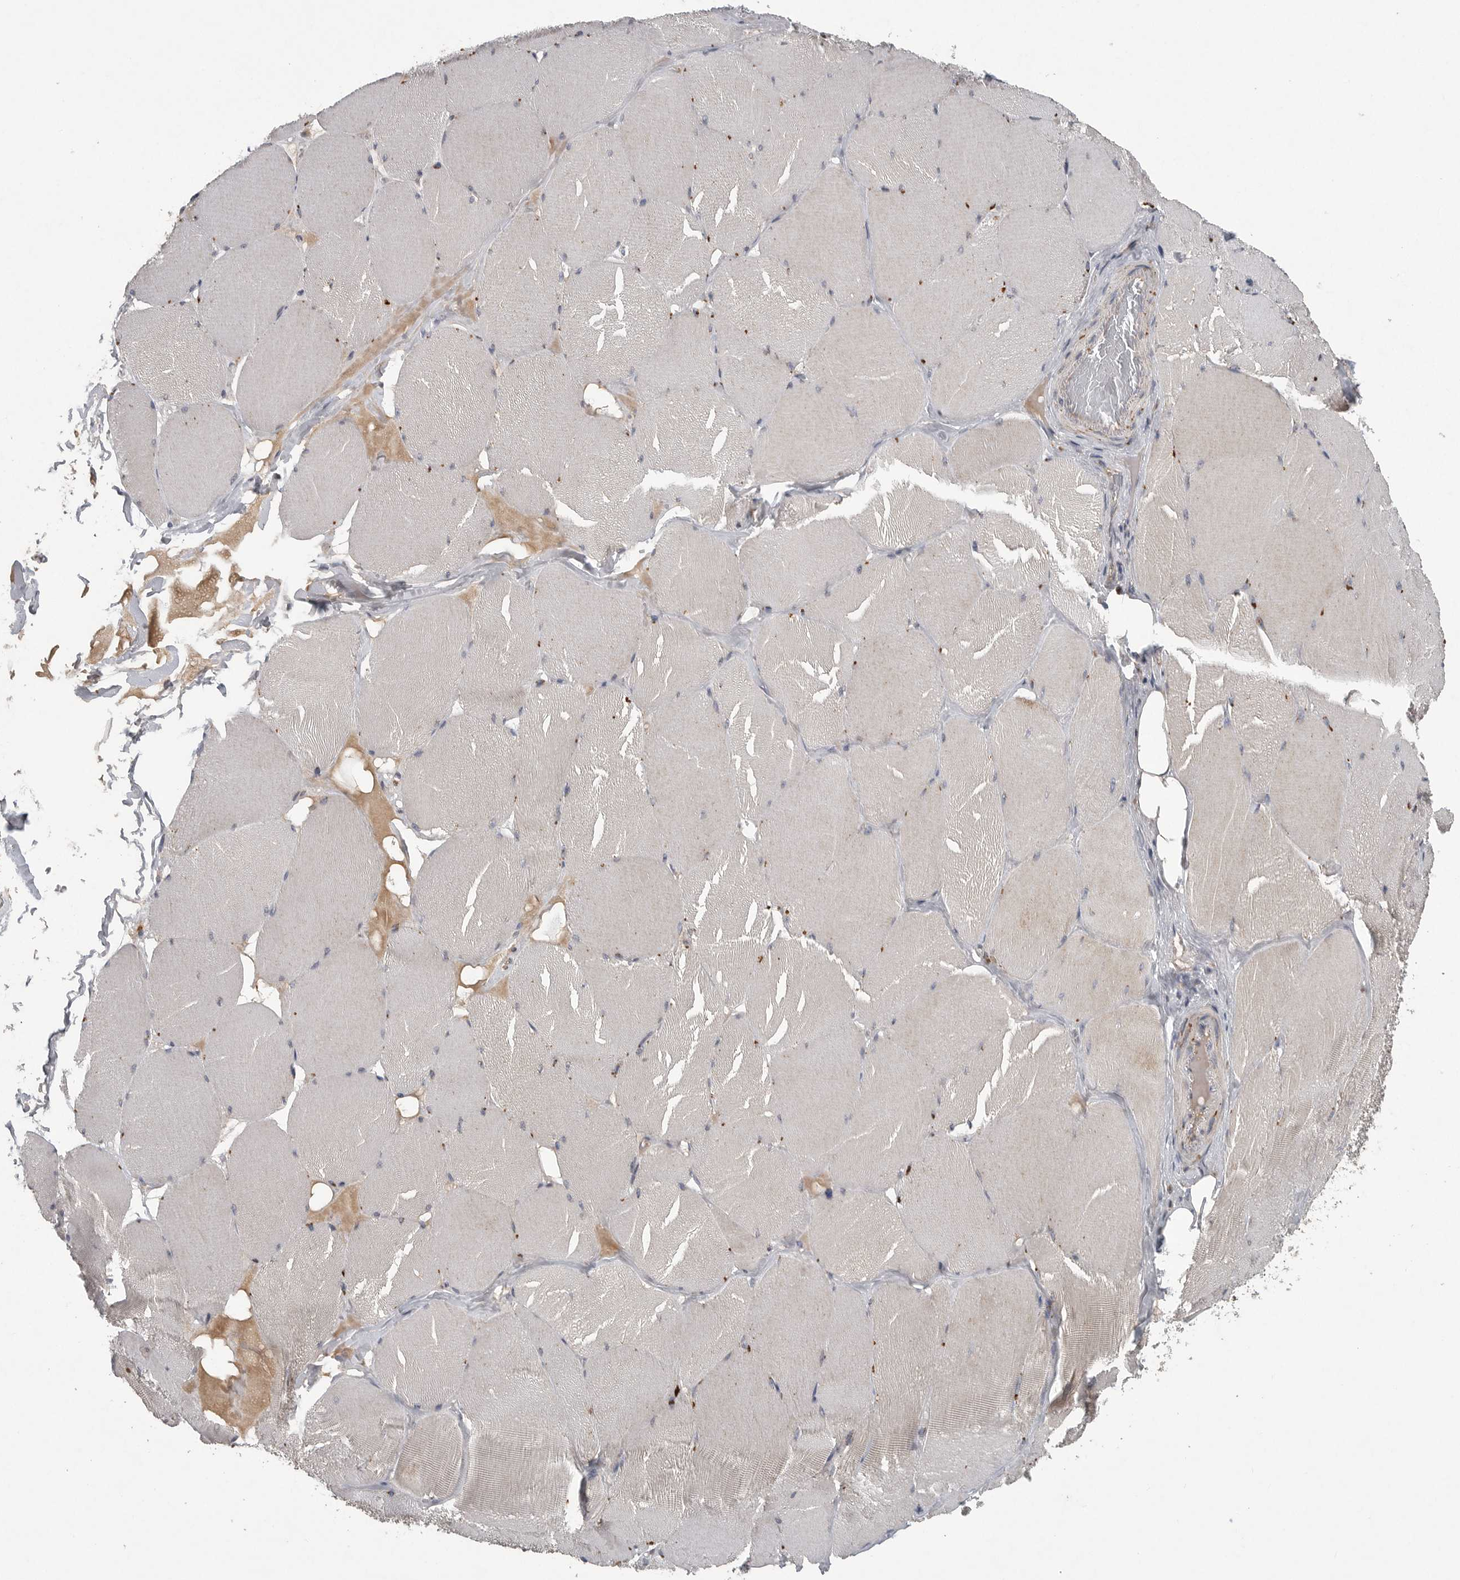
{"staining": {"intensity": "negative", "quantity": "none", "location": "none"}, "tissue": "skeletal muscle", "cell_type": "Myocytes", "image_type": "normal", "snomed": [{"axis": "morphology", "description": "Normal tissue, NOS"}, {"axis": "topography", "description": "Skin"}, {"axis": "topography", "description": "Skeletal muscle"}], "caption": "This is a photomicrograph of IHC staining of unremarkable skeletal muscle, which shows no expression in myocytes.", "gene": "LAMTOR3", "patient": {"sex": "male", "age": 83}}